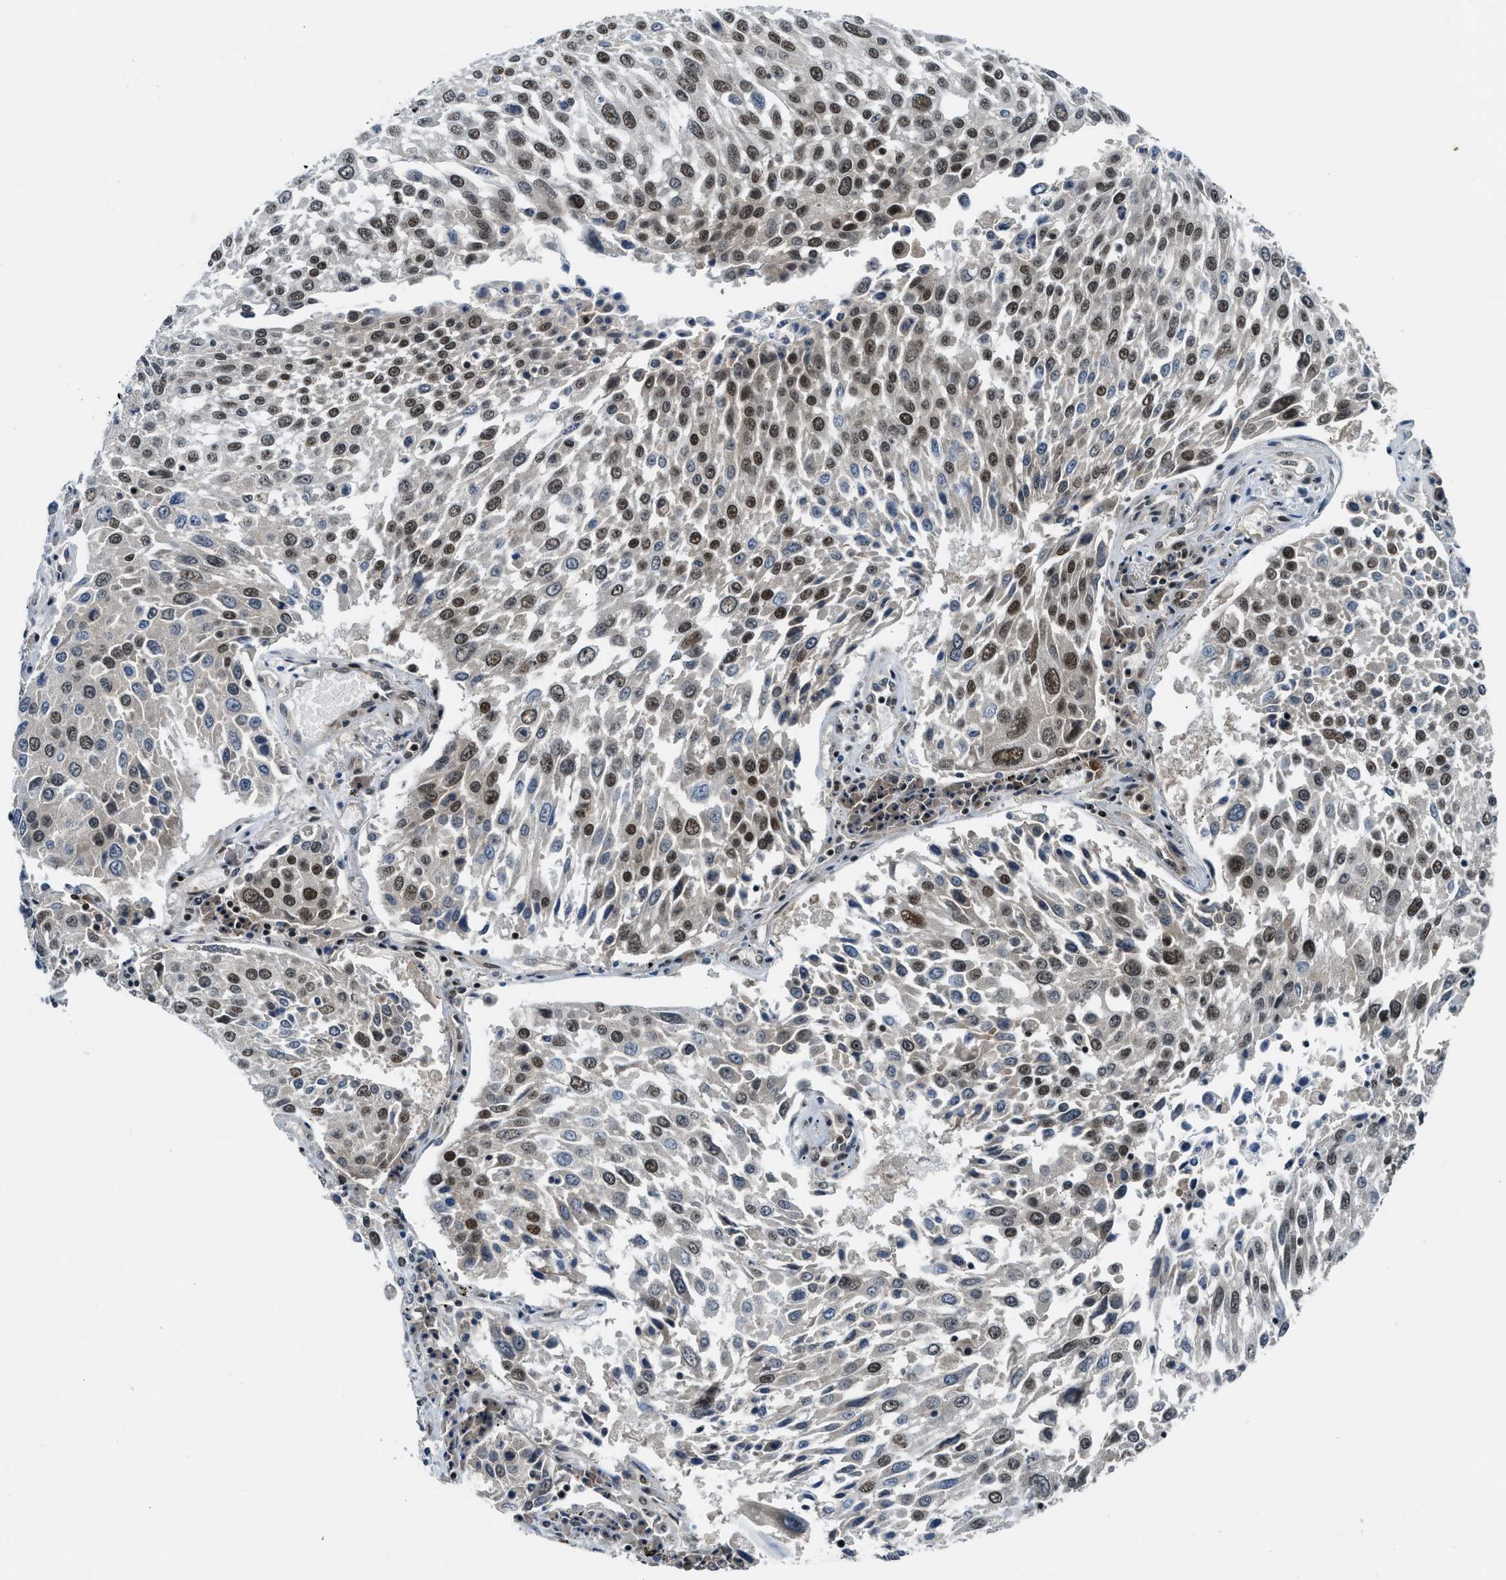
{"staining": {"intensity": "moderate", "quantity": ">75%", "location": "nuclear"}, "tissue": "lung cancer", "cell_type": "Tumor cells", "image_type": "cancer", "snomed": [{"axis": "morphology", "description": "Squamous cell carcinoma, NOS"}, {"axis": "topography", "description": "Lung"}], "caption": "A brown stain labels moderate nuclear positivity of a protein in human lung squamous cell carcinoma tumor cells. (DAB = brown stain, brightfield microscopy at high magnification).", "gene": "NCOA1", "patient": {"sex": "male", "age": 65}}